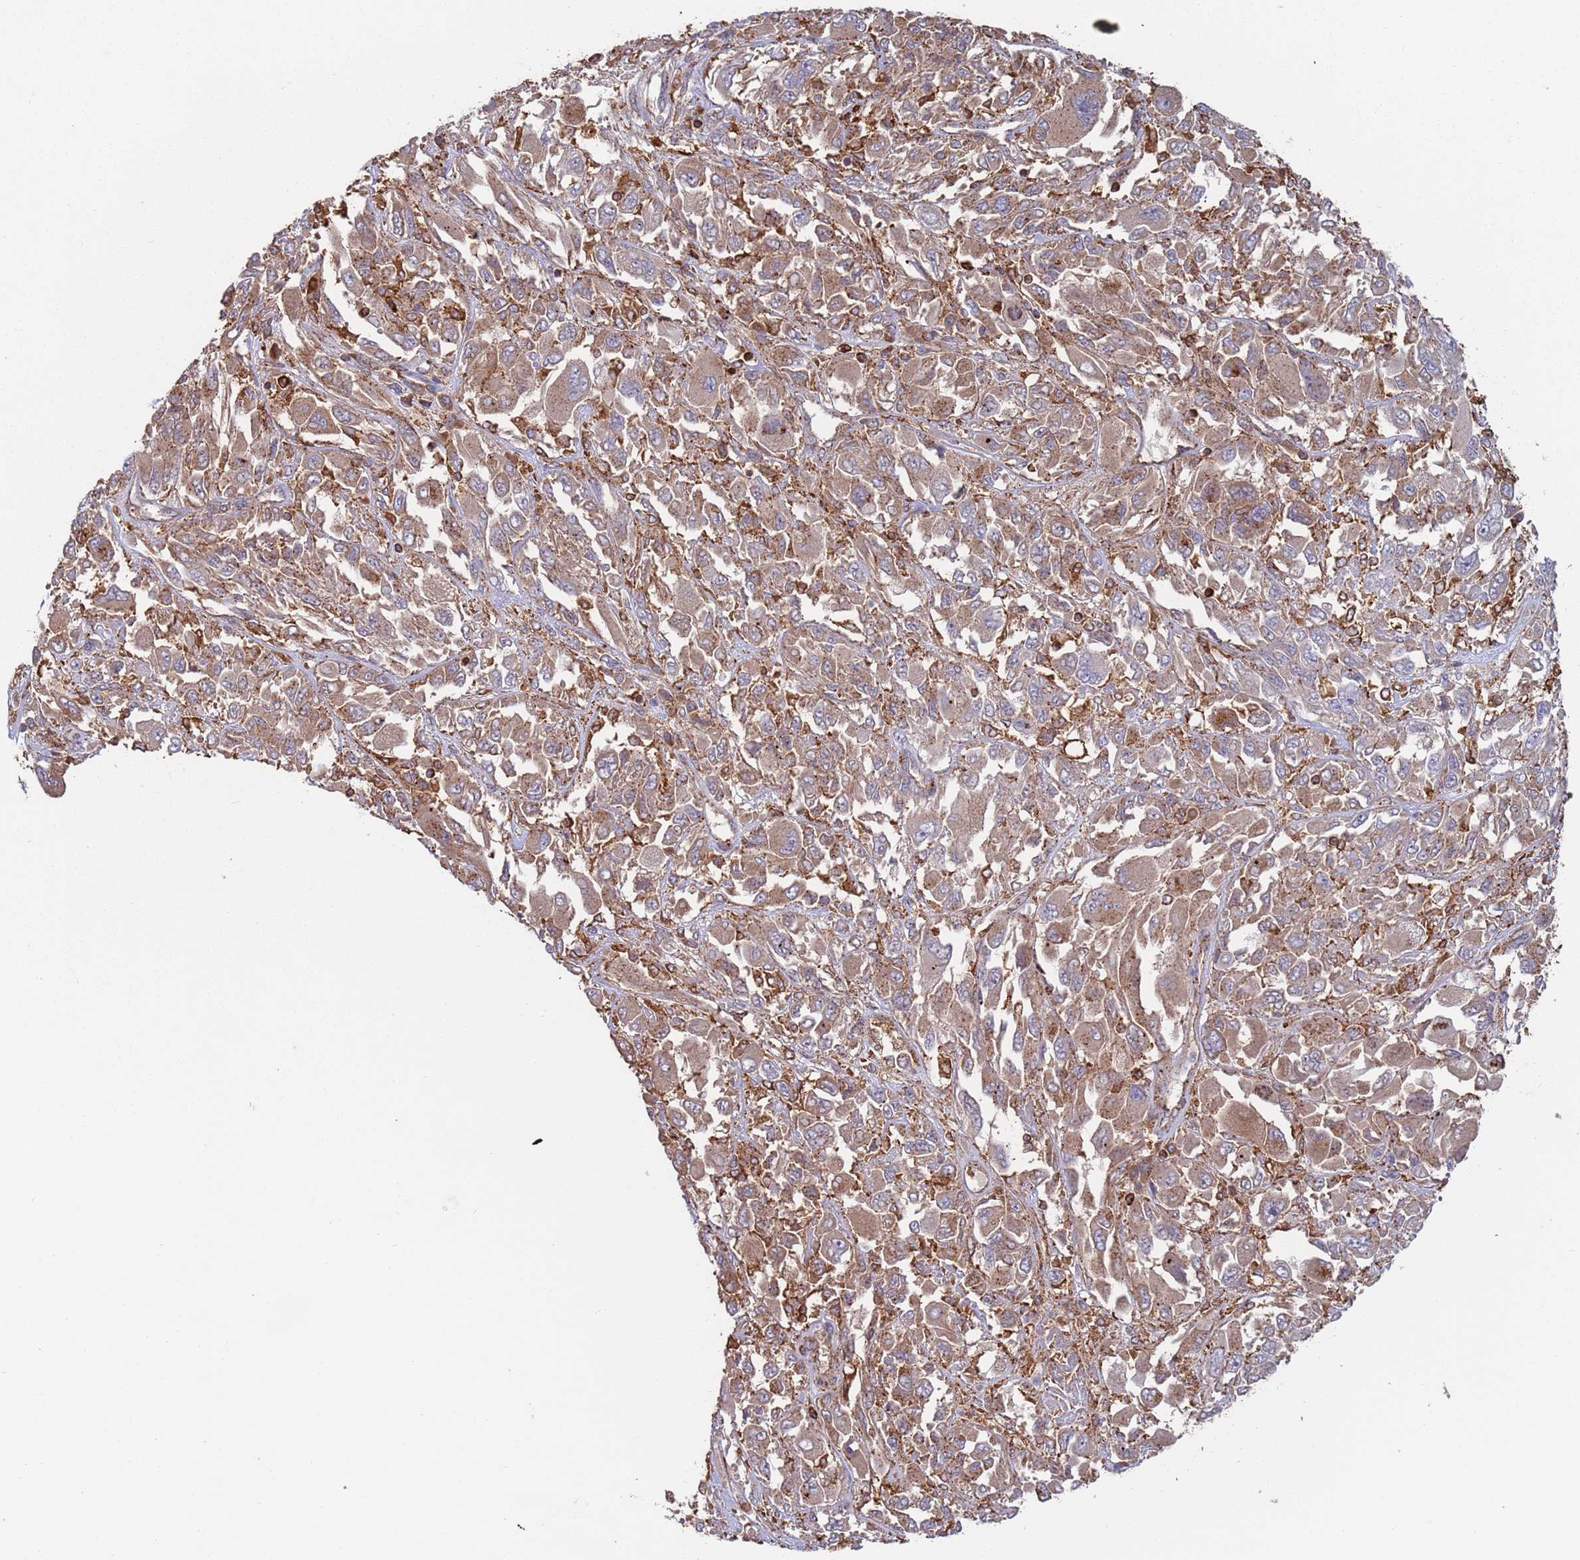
{"staining": {"intensity": "weak", "quantity": "25%-75%", "location": "cytoplasmic/membranous"}, "tissue": "melanoma", "cell_type": "Tumor cells", "image_type": "cancer", "snomed": [{"axis": "morphology", "description": "Malignant melanoma, NOS"}, {"axis": "topography", "description": "Skin"}], "caption": "This photomicrograph displays malignant melanoma stained with immunohistochemistry to label a protein in brown. The cytoplasmic/membranous of tumor cells show weak positivity for the protein. Nuclei are counter-stained blue.", "gene": "MALRD1", "patient": {"sex": "female", "age": 91}}